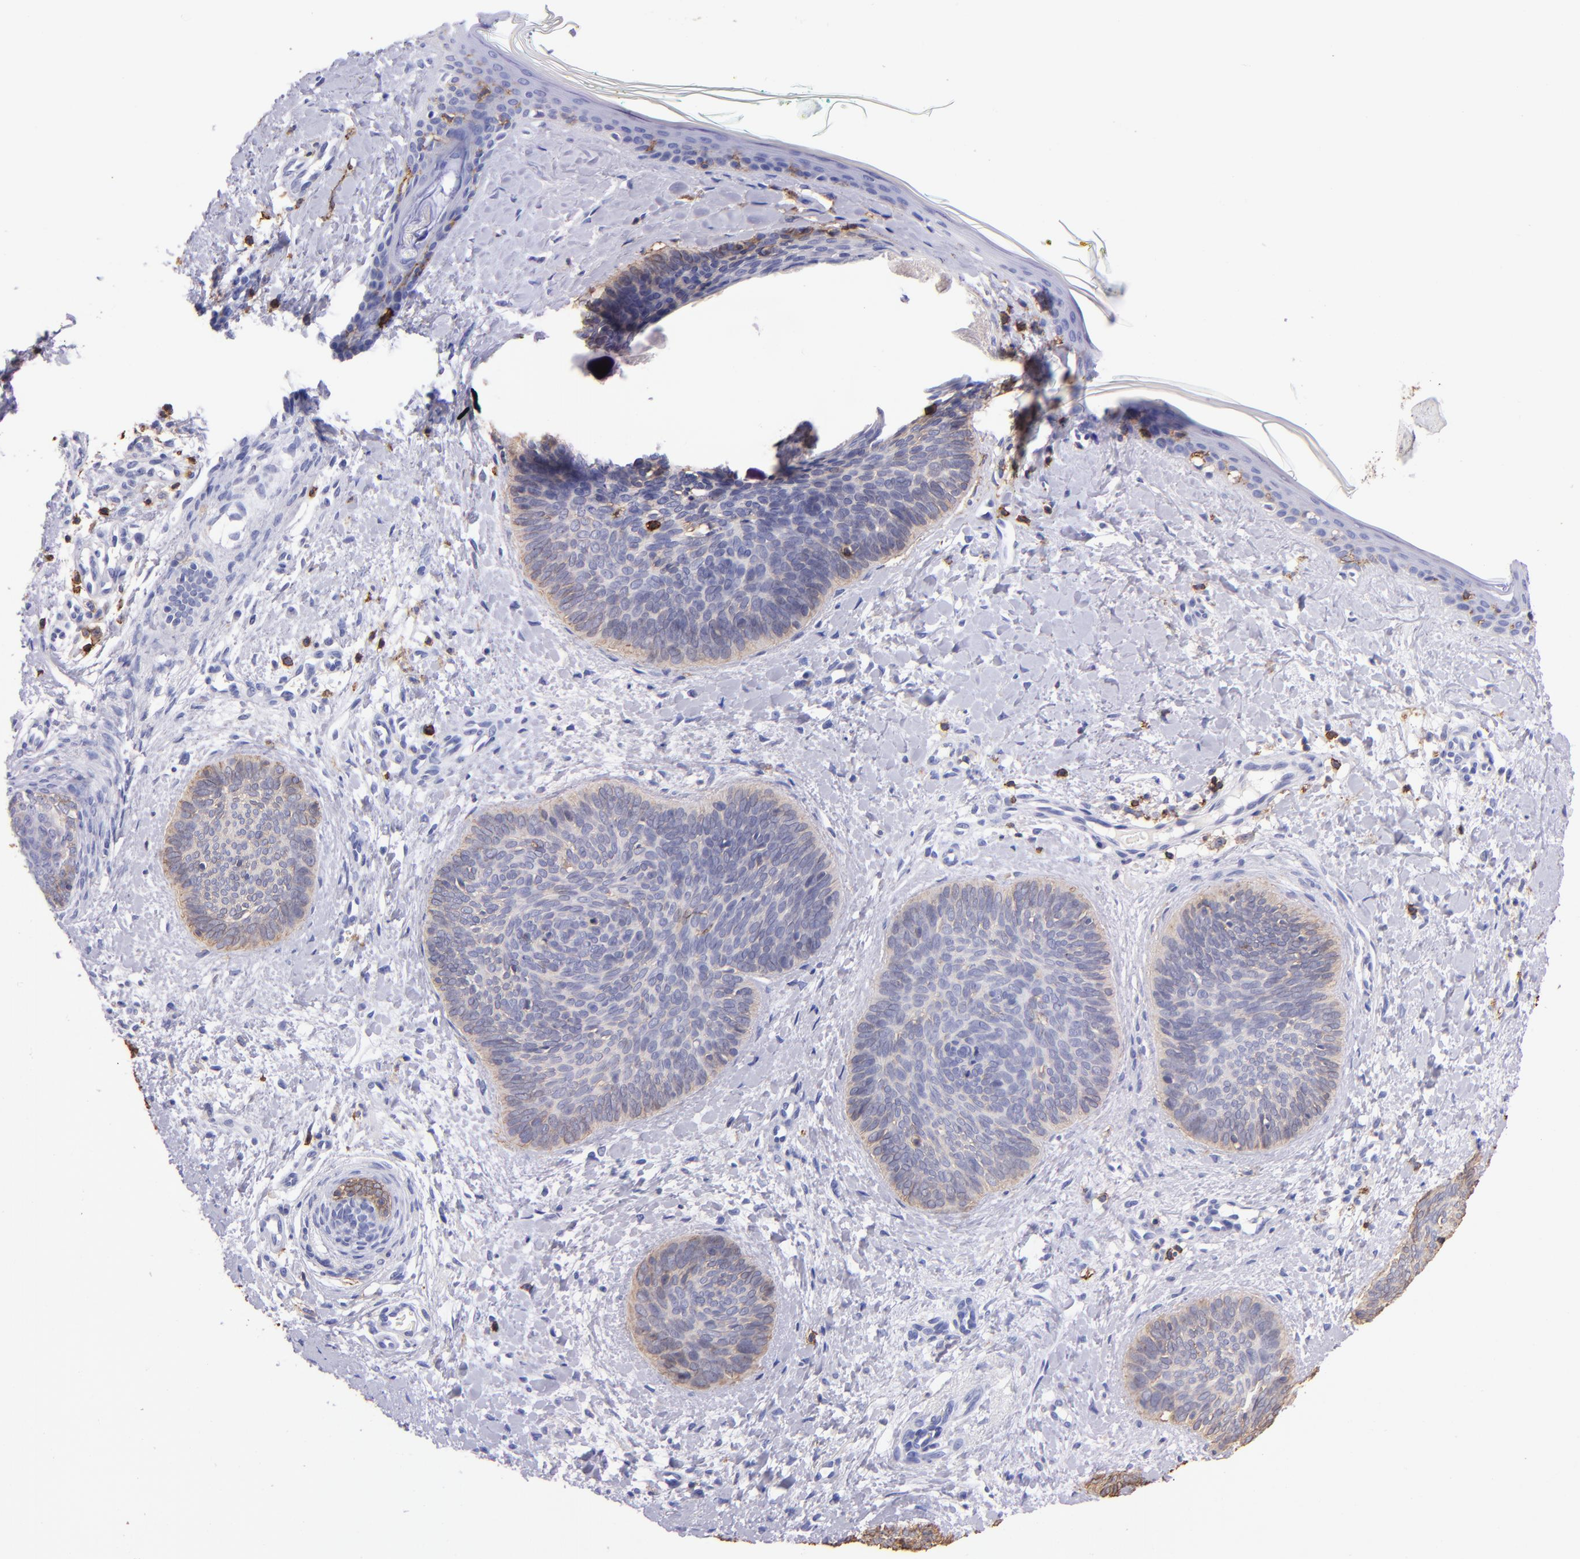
{"staining": {"intensity": "negative", "quantity": "none", "location": "none"}, "tissue": "skin cancer", "cell_type": "Tumor cells", "image_type": "cancer", "snomed": [{"axis": "morphology", "description": "Basal cell carcinoma"}, {"axis": "topography", "description": "Skin"}], "caption": "The immunohistochemistry (IHC) histopathology image has no significant positivity in tumor cells of skin basal cell carcinoma tissue.", "gene": "SPN", "patient": {"sex": "female", "age": 81}}